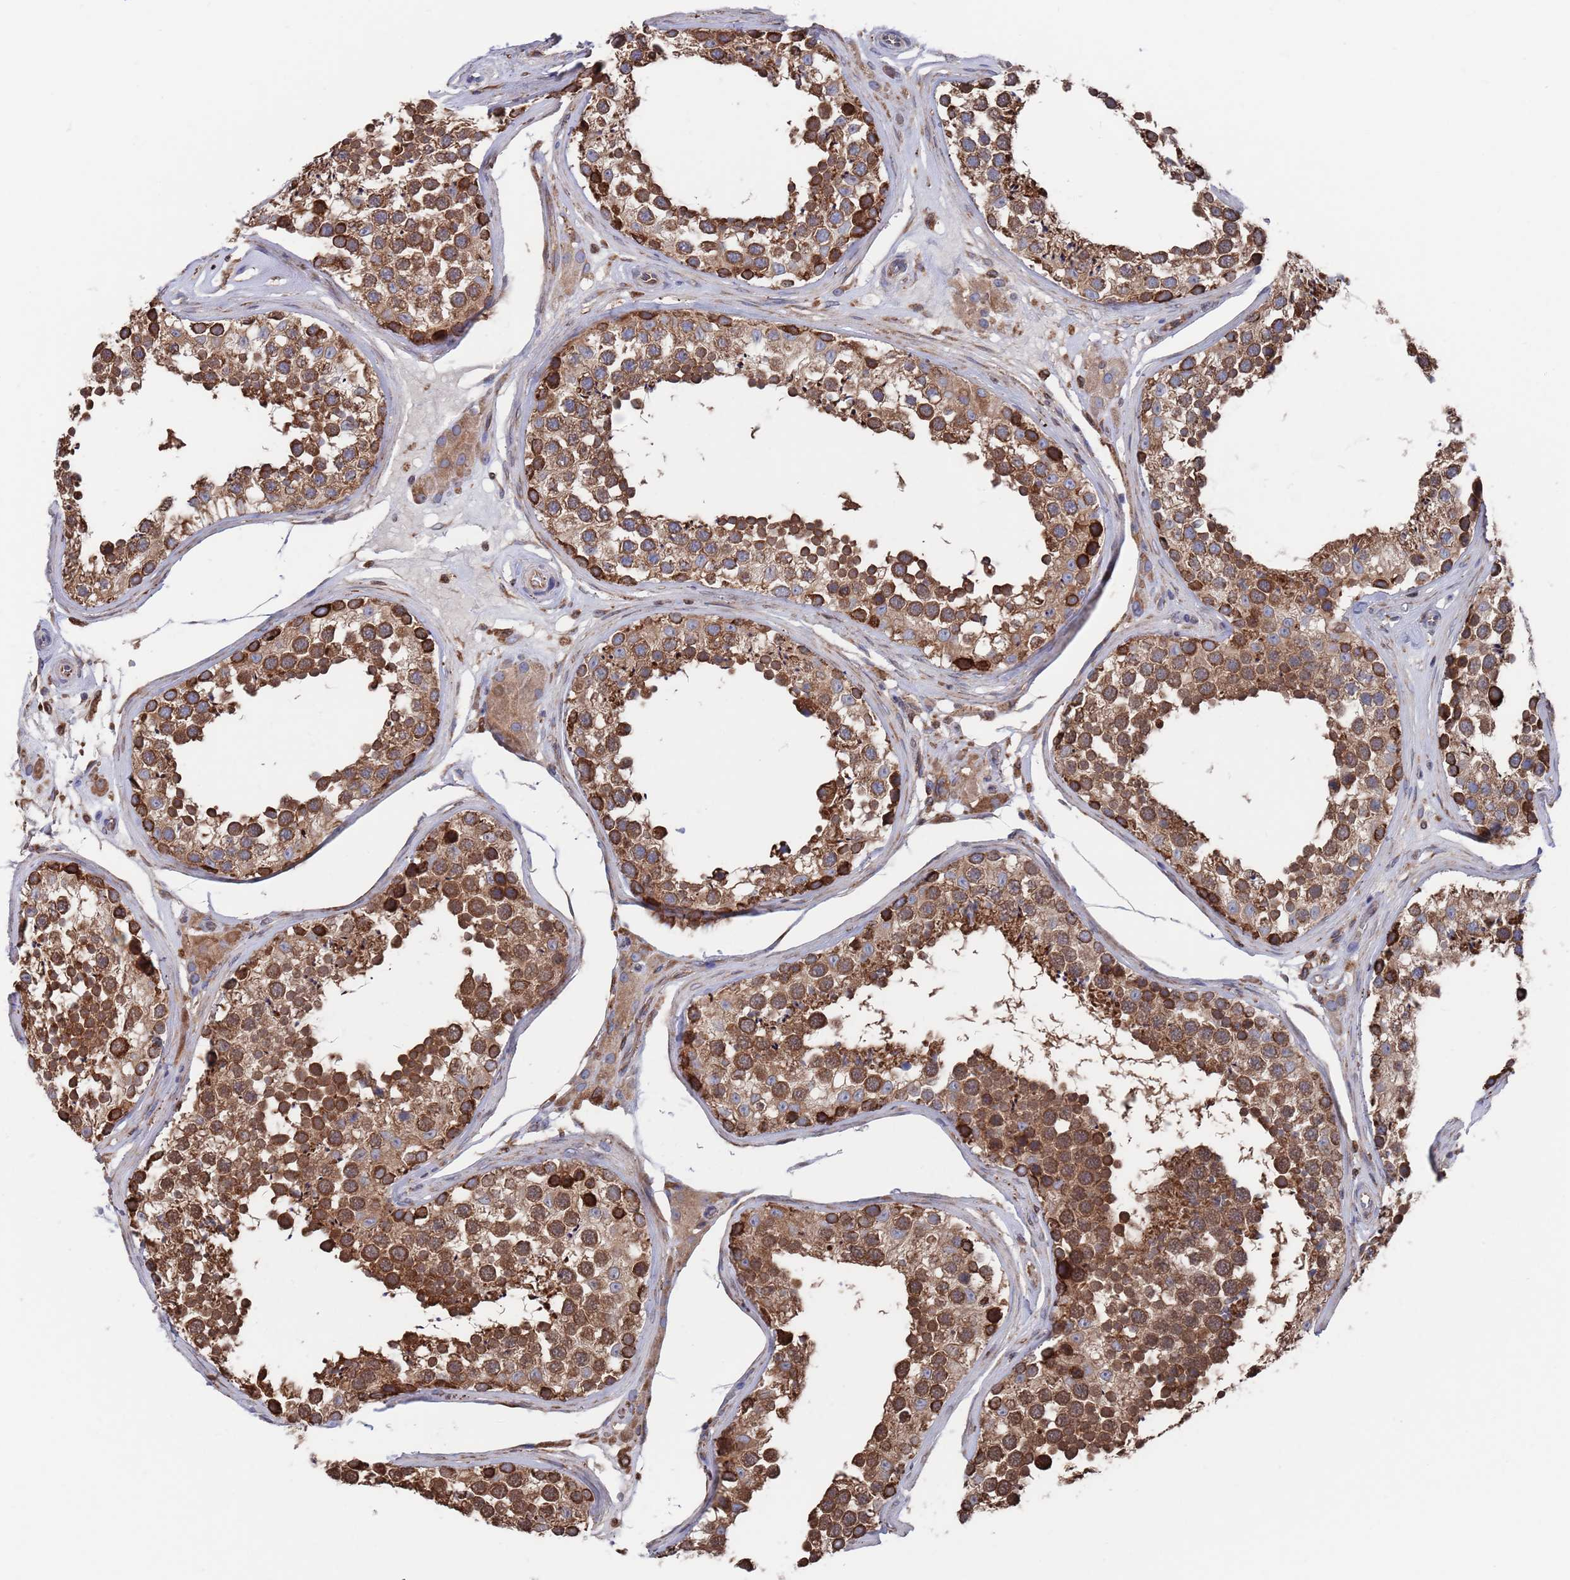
{"staining": {"intensity": "strong", "quantity": ">75%", "location": "cytoplasmic/membranous"}, "tissue": "testis", "cell_type": "Cells in seminiferous ducts", "image_type": "normal", "snomed": [{"axis": "morphology", "description": "Normal tissue, NOS"}, {"axis": "topography", "description": "Testis"}], "caption": "IHC histopathology image of benign human testis stained for a protein (brown), which demonstrates high levels of strong cytoplasmic/membranous positivity in about >75% of cells in seminiferous ducts.", "gene": "GID8", "patient": {"sex": "male", "age": 46}}